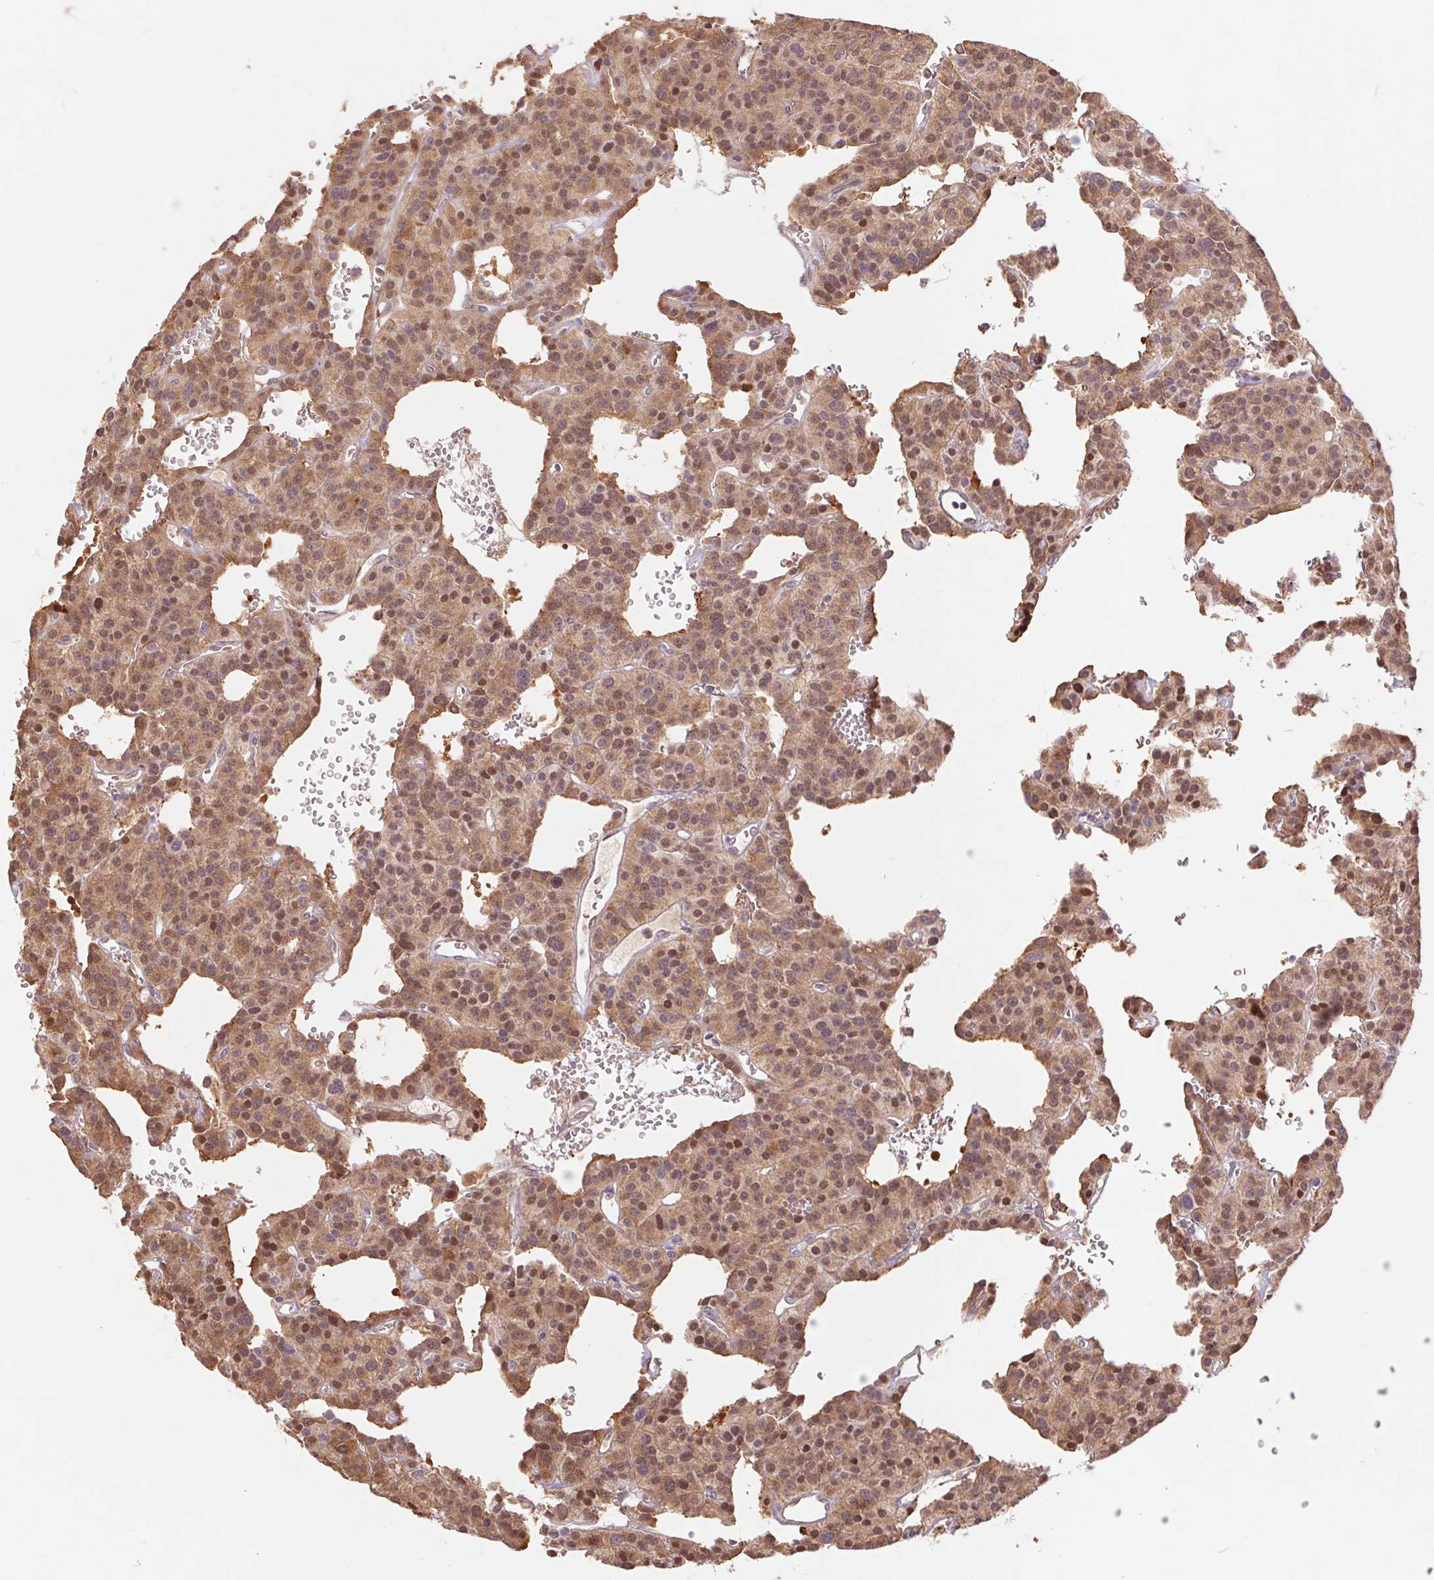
{"staining": {"intensity": "moderate", "quantity": ">75%", "location": "cytoplasmic/membranous,nuclear"}, "tissue": "carcinoid", "cell_type": "Tumor cells", "image_type": "cancer", "snomed": [{"axis": "morphology", "description": "Carcinoid, malignant, NOS"}, {"axis": "topography", "description": "Lung"}], "caption": "A medium amount of moderate cytoplasmic/membranous and nuclear expression is appreciated in approximately >75% of tumor cells in carcinoid tissue. Using DAB (3,3'-diaminobenzidine) (brown) and hematoxylin (blue) stains, captured at high magnification using brightfield microscopy.", "gene": "RRM1", "patient": {"sex": "female", "age": 71}}